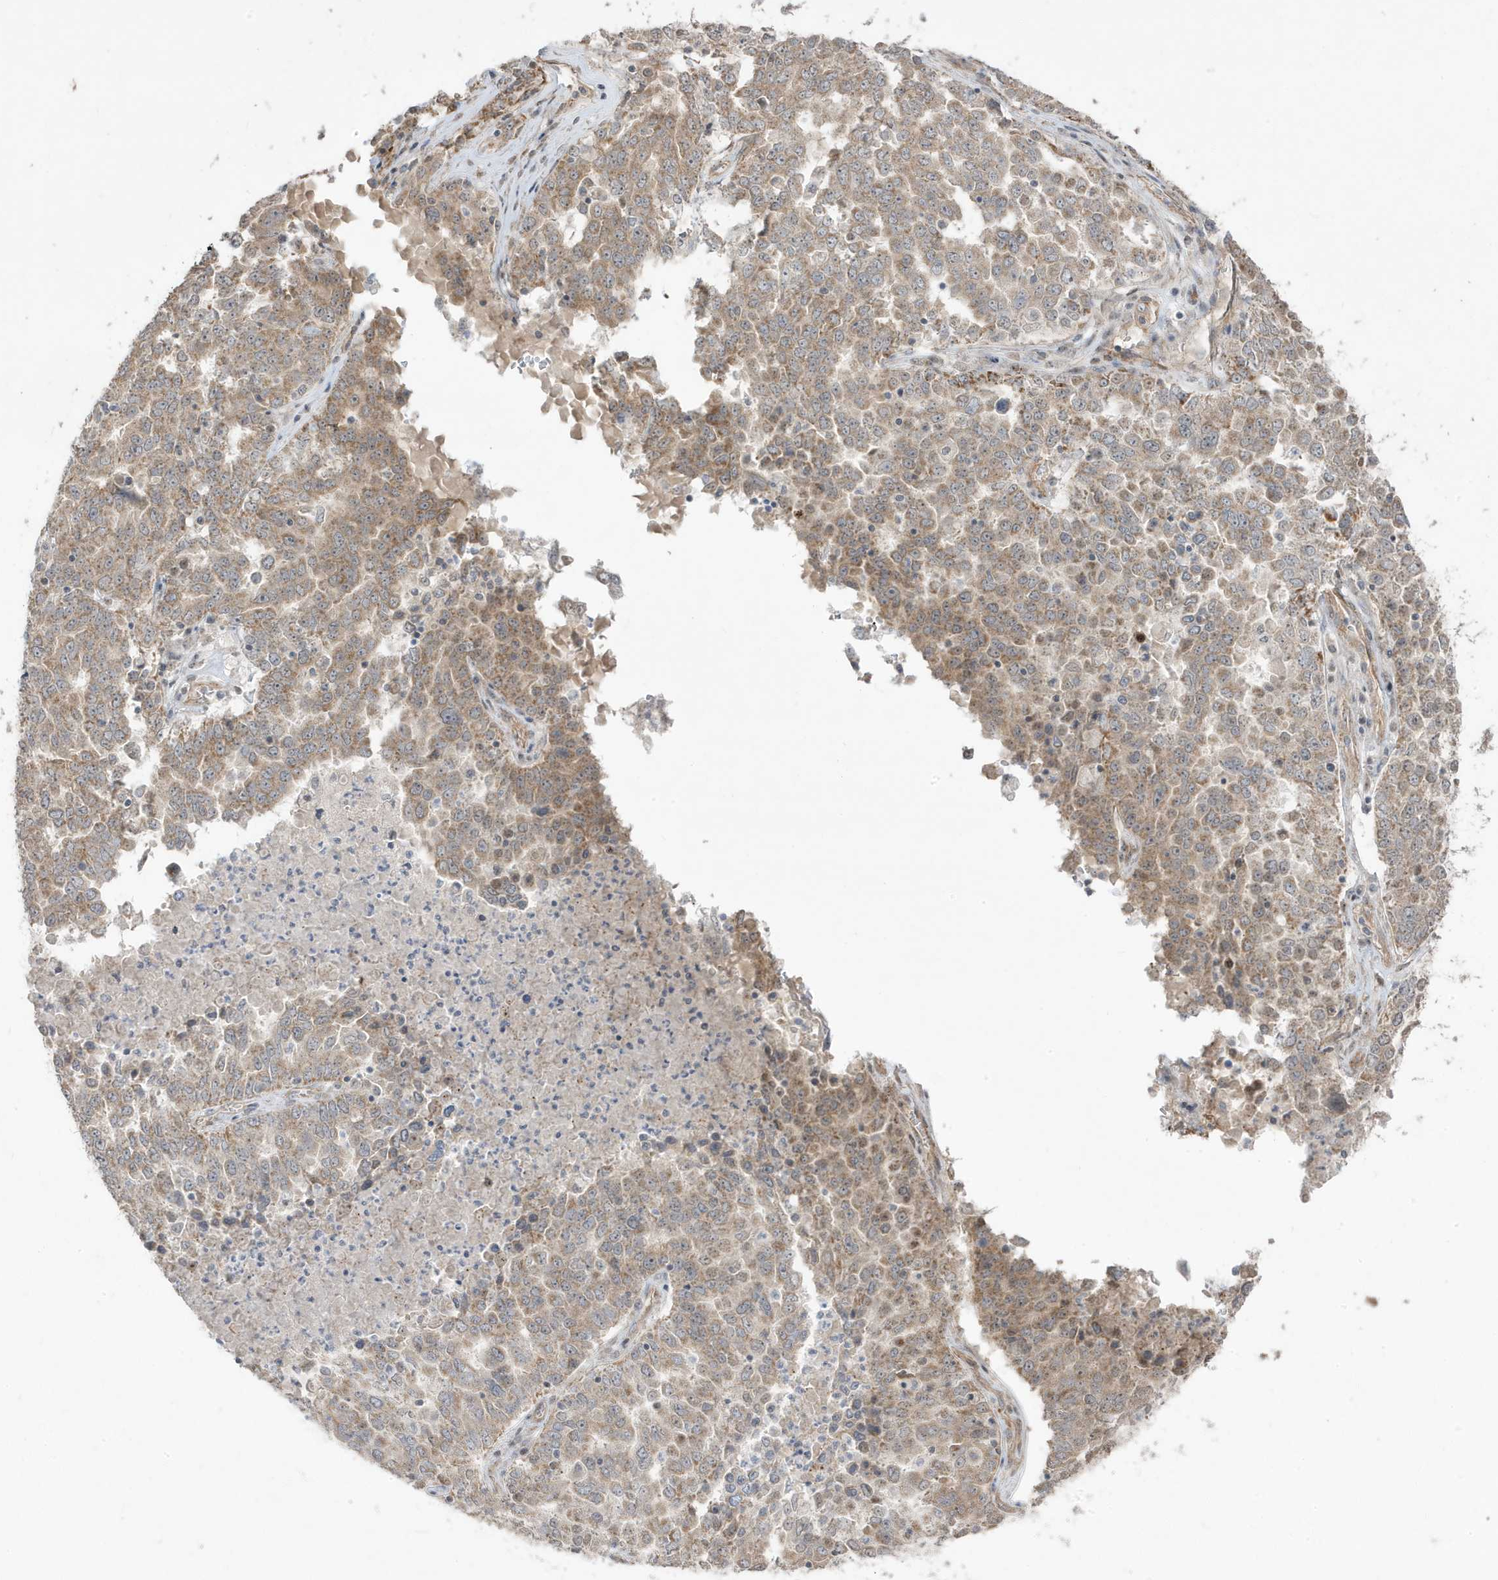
{"staining": {"intensity": "moderate", "quantity": "25%-75%", "location": "cytoplasmic/membranous"}, "tissue": "ovarian cancer", "cell_type": "Tumor cells", "image_type": "cancer", "snomed": [{"axis": "morphology", "description": "Carcinoma, endometroid"}, {"axis": "topography", "description": "Ovary"}], "caption": "Ovarian endometroid carcinoma stained with a brown dye demonstrates moderate cytoplasmic/membranous positive positivity in about 25%-75% of tumor cells.", "gene": "DNAJC12", "patient": {"sex": "female", "age": 62}}